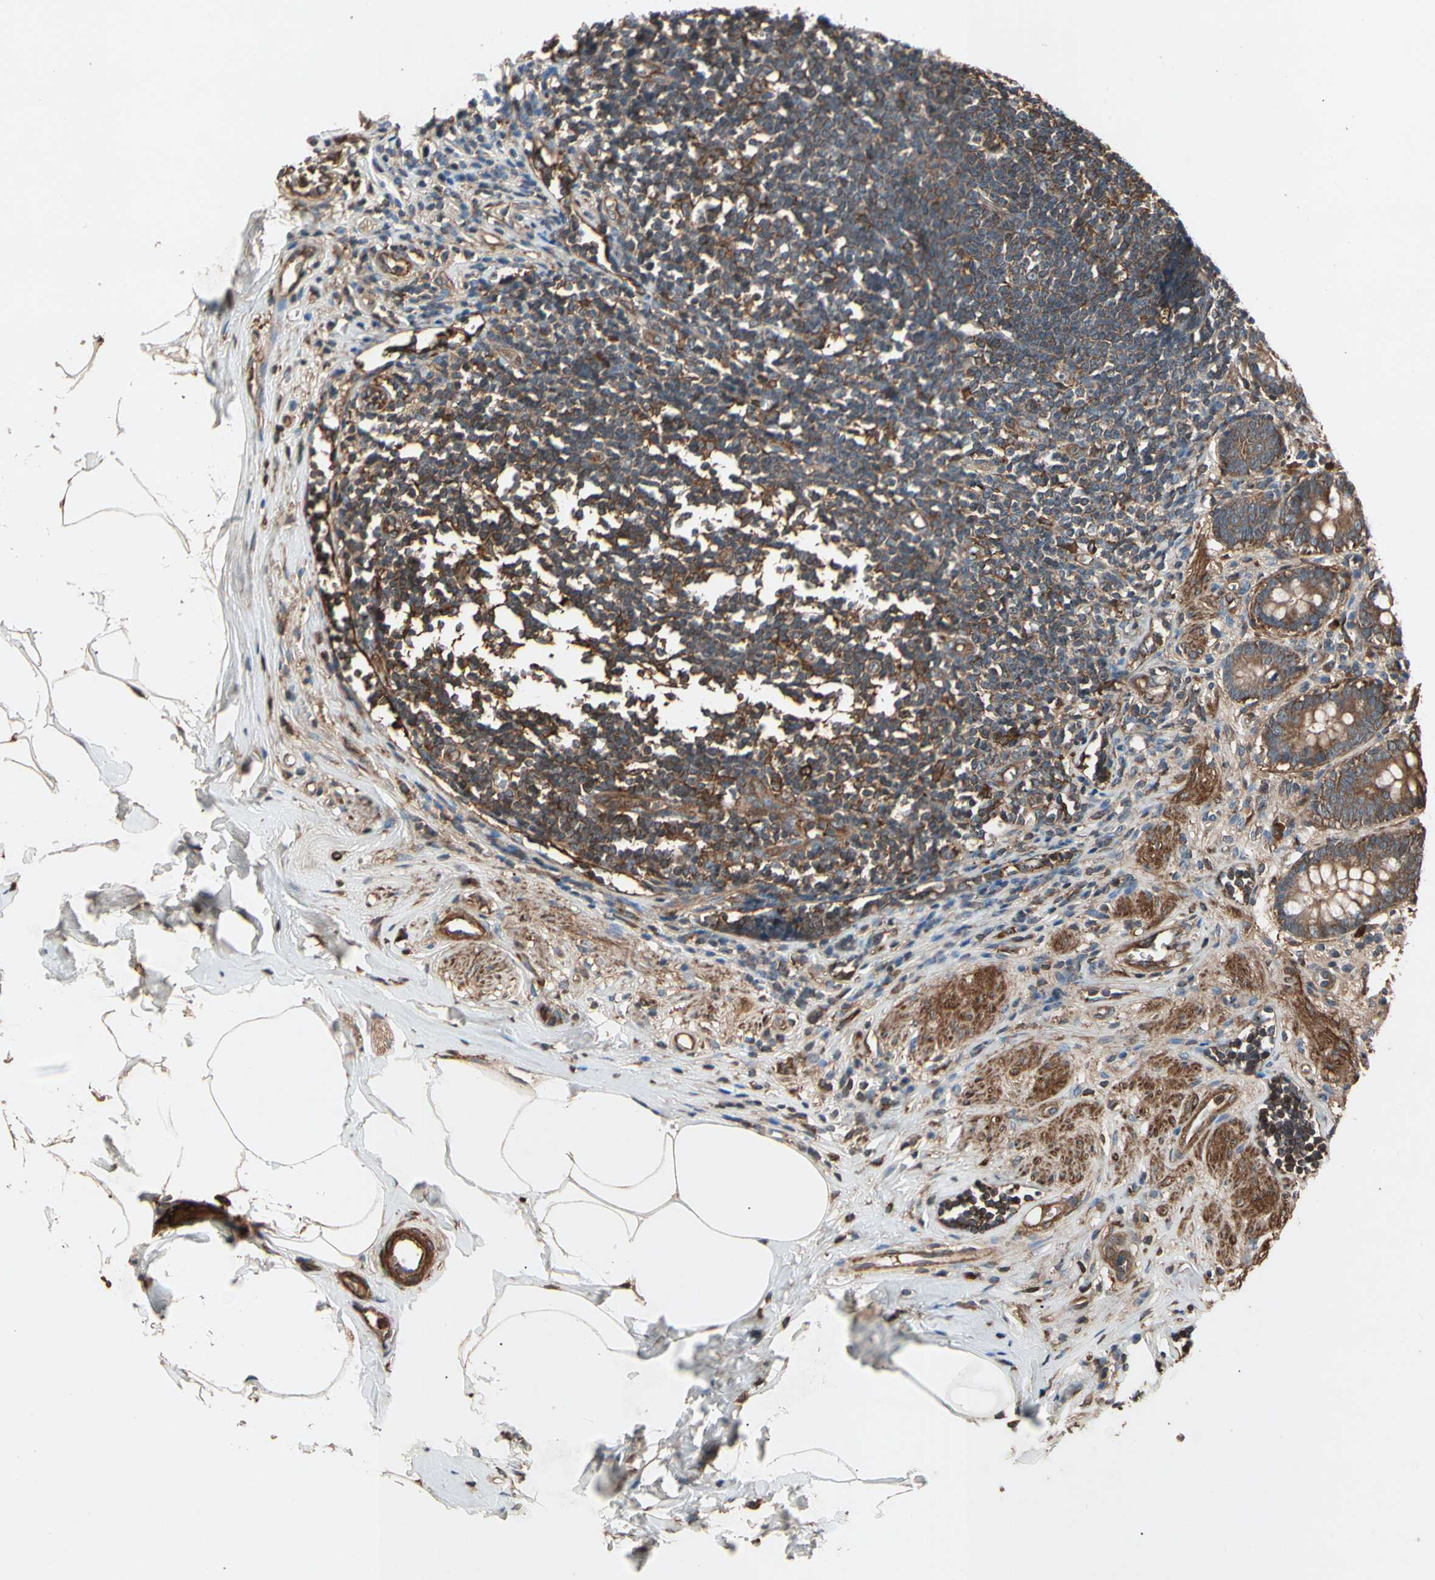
{"staining": {"intensity": "strong", "quantity": ">75%", "location": "cytoplasmic/membranous"}, "tissue": "appendix", "cell_type": "Glandular cells", "image_type": "normal", "snomed": [{"axis": "morphology", "description": "Normal tissue, NOS"}, {"axis": "topography", "description": "Appendix"}], "caption": "High-magnification brightfield microscopy of unremarkable appendix stained with DAB (brown) and counterstained with hematoxylin (blue). glandular cells exhibit strong cytoplasmic/membranous positivity is appreciated in about>75% of cells.", "gene": "AGBL2", "patient": {"sex": "female", "age": 50}}